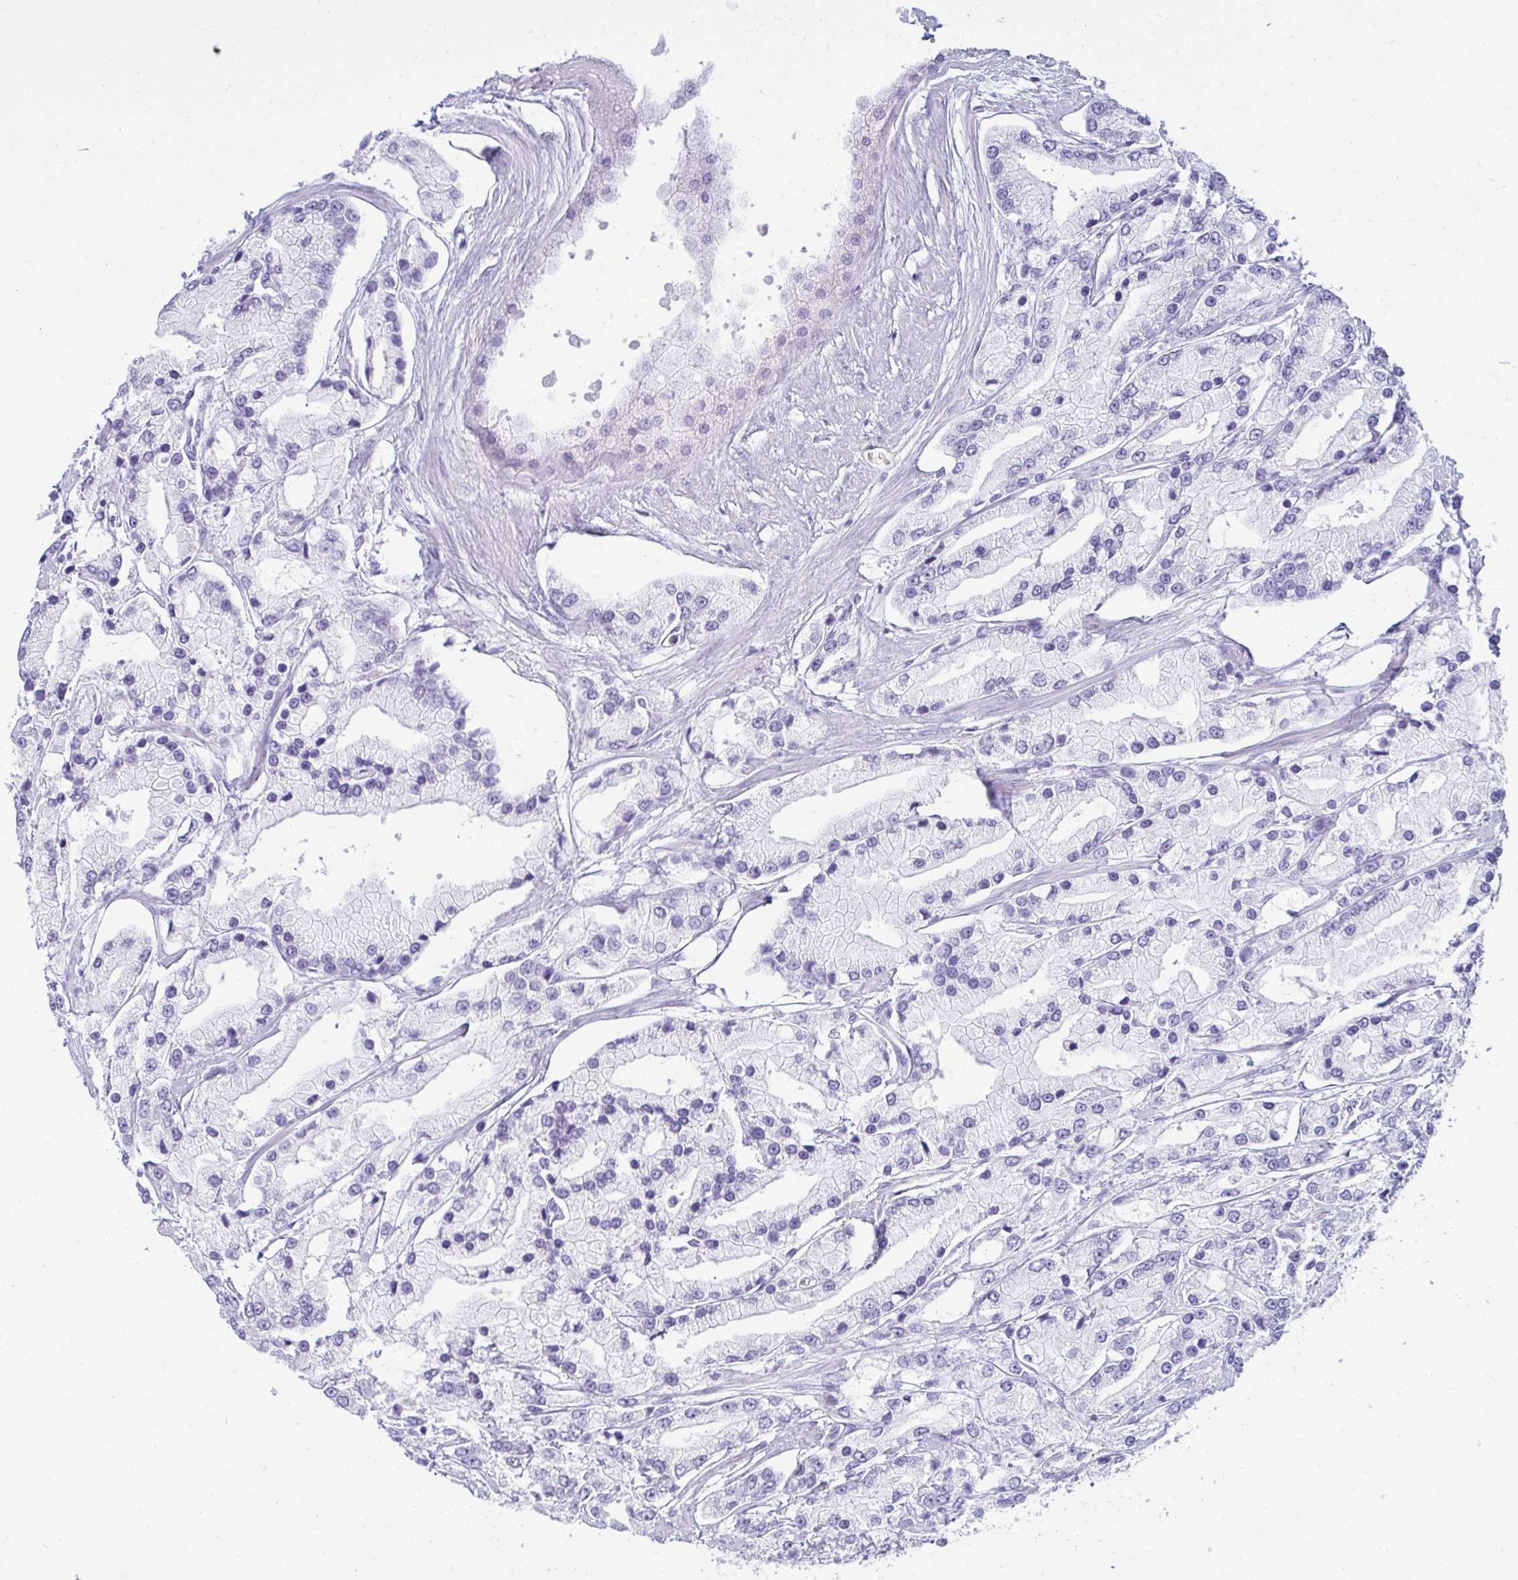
{"staining": {"intensity": "negative", "quantity": "none", "location": "none"}, "tissue": "prostate cancer", "cell_type": "Tumor cells", "image_type": "cancer", "snomed": [{"axis": "morphology", "description": "Adenocarcinoma, High grade"}, {"axis": "topography", "description": "Prostate"}], "caption": "The photomicrograph demonstrates no significant positivity in tumor cells of prostate high-grade adenocarcinoma.", "gene": "CLGN", "patient": {"sex": "male", "age": 66}}